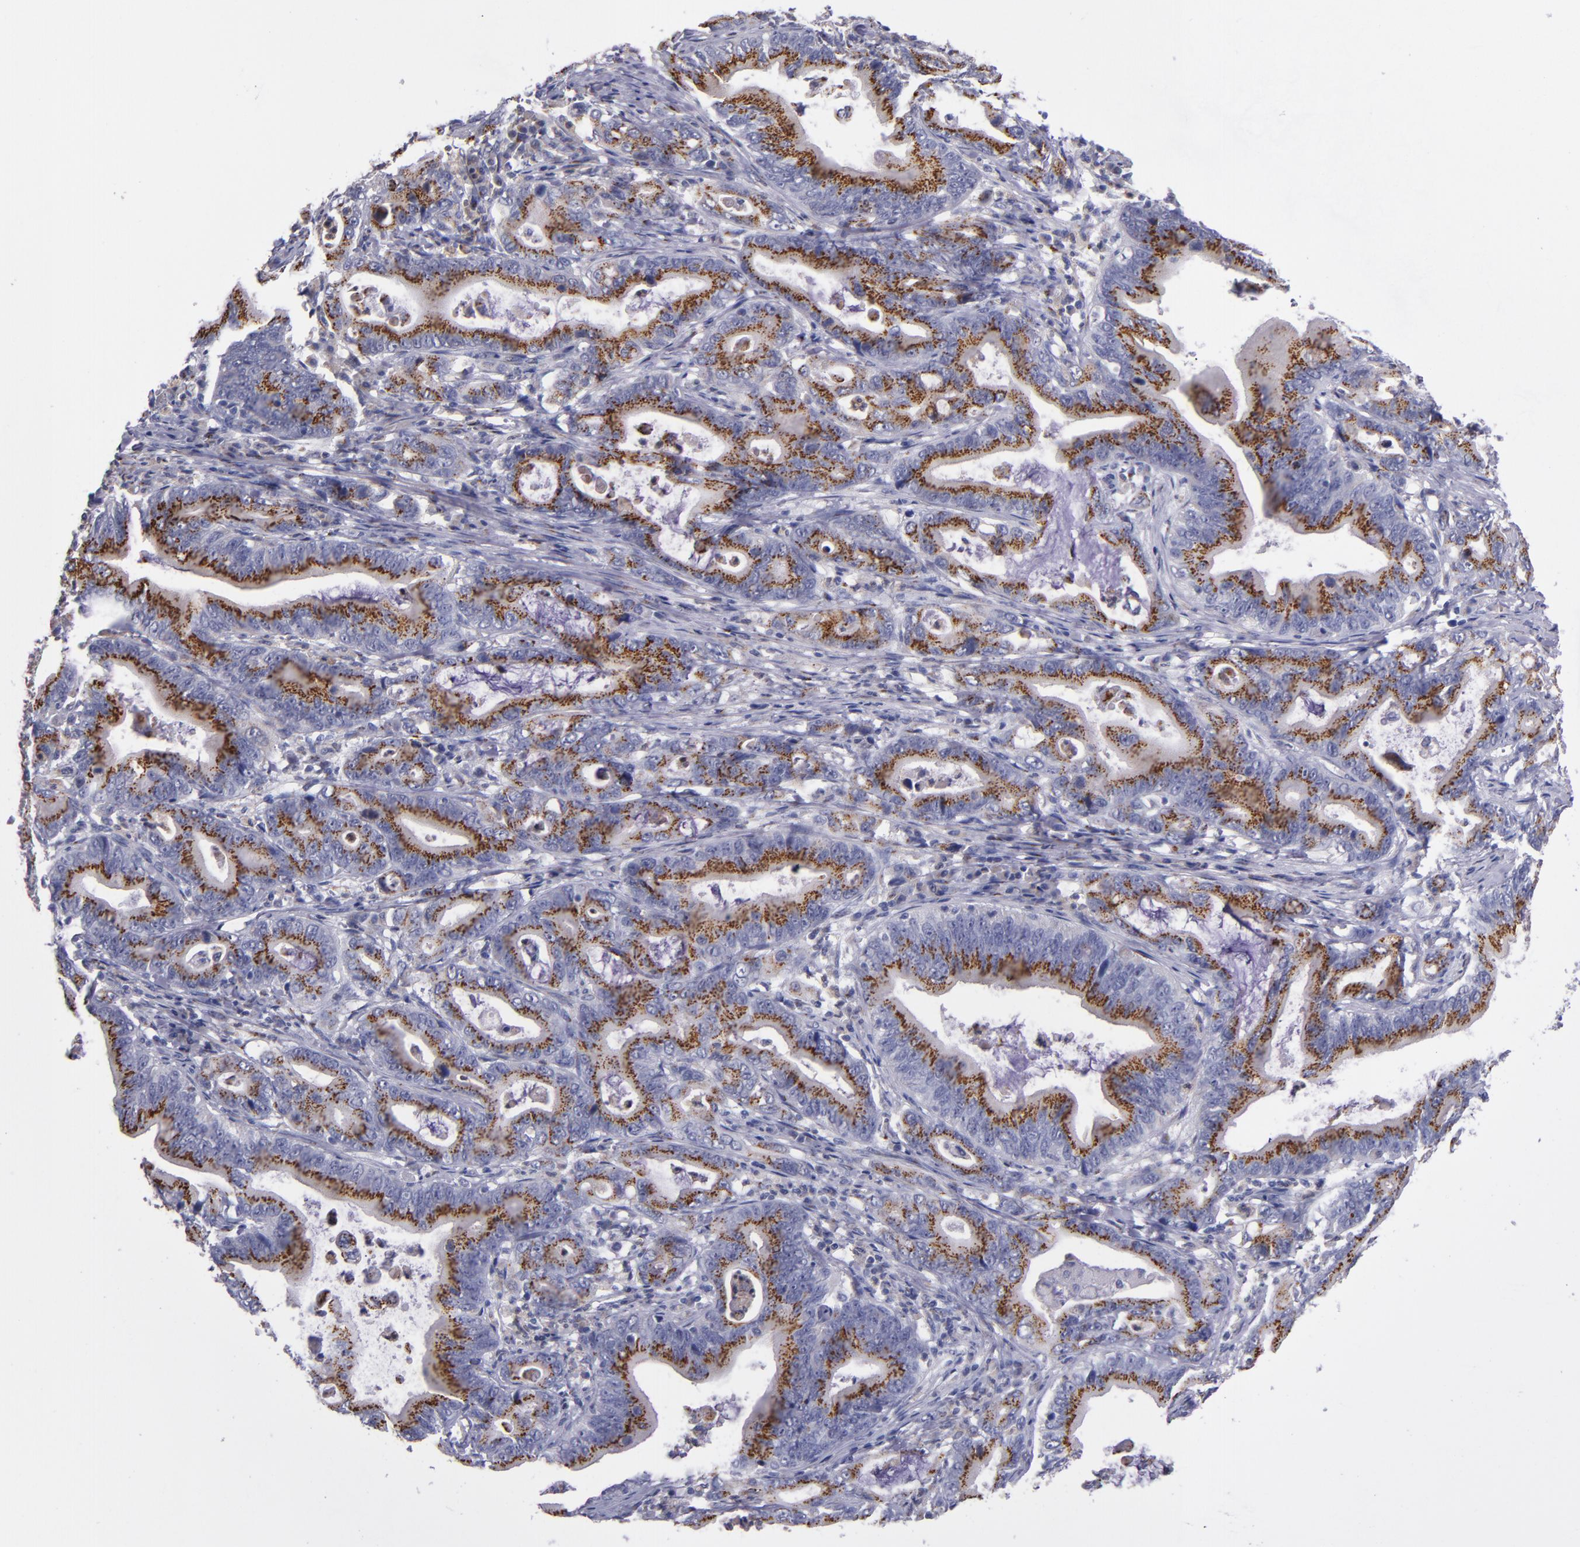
{"staining": {"intensity": "strong", "quantity": ">75%", "location": "cytoplasmic/membranous"}, "tissue": "stomach cancer", "cell_type": "Tumor cells", "image_type": "cancer", "snomed": [{"axis": "morphology", "description": "Adenocarcinoma, NOS"}, {"axis": "topography", "description": "Stomach, upper"}], "caption": "DAB (3,3'-diaminobenzidine) immunohistochemical staining of stomach adenocarcinoma exhibits strong cytoplasmic/membranous protein staining in about >75% of tumor cells.", "gene": "RAB41", "patient": {"sex": "male", "age": 63}}